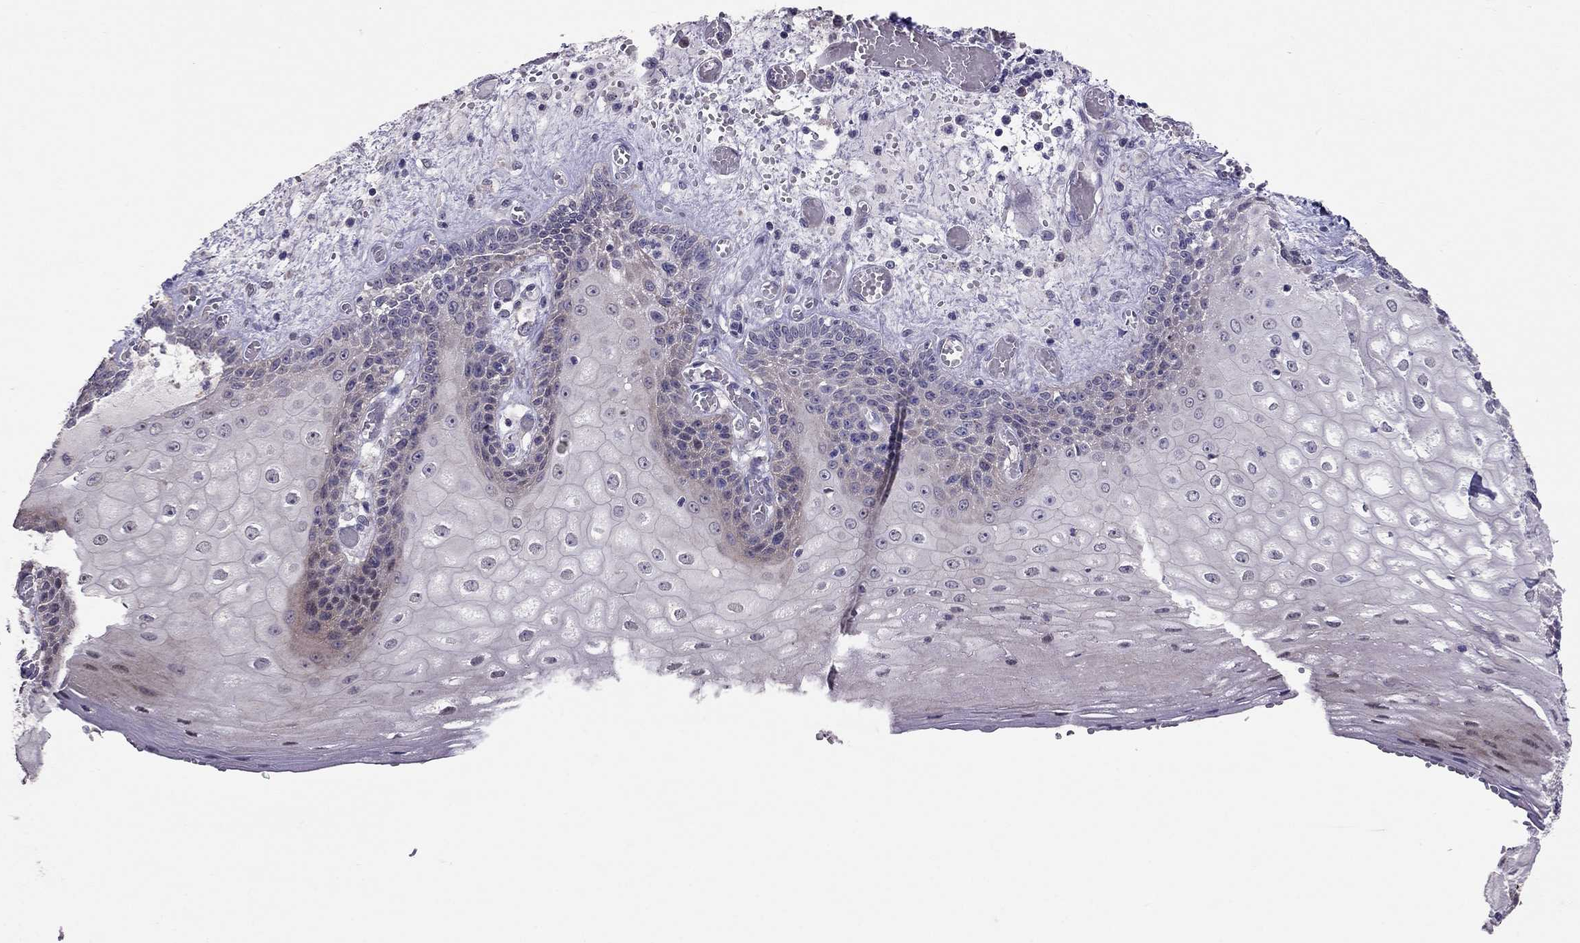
{"staining": {"intensity": "negative", "quantity": "none", "location": "none"}, "tissue": "esophagus", "cell_type": "Squamous epithelial cells", "image_type": "normal", "snomed": [{"axis": "morphology", "description": "Normal tissue, NOS"}, {"axis": "topography", "description": "Esophagus"}], "caption": "Esophagus was stained to show a protein in brown. There is no significant positivity in squamous epithelial cells. Nuclei are stained in blue.", "gene": "MAGEB4", "patient": {"sex": "male", "age": 58}}